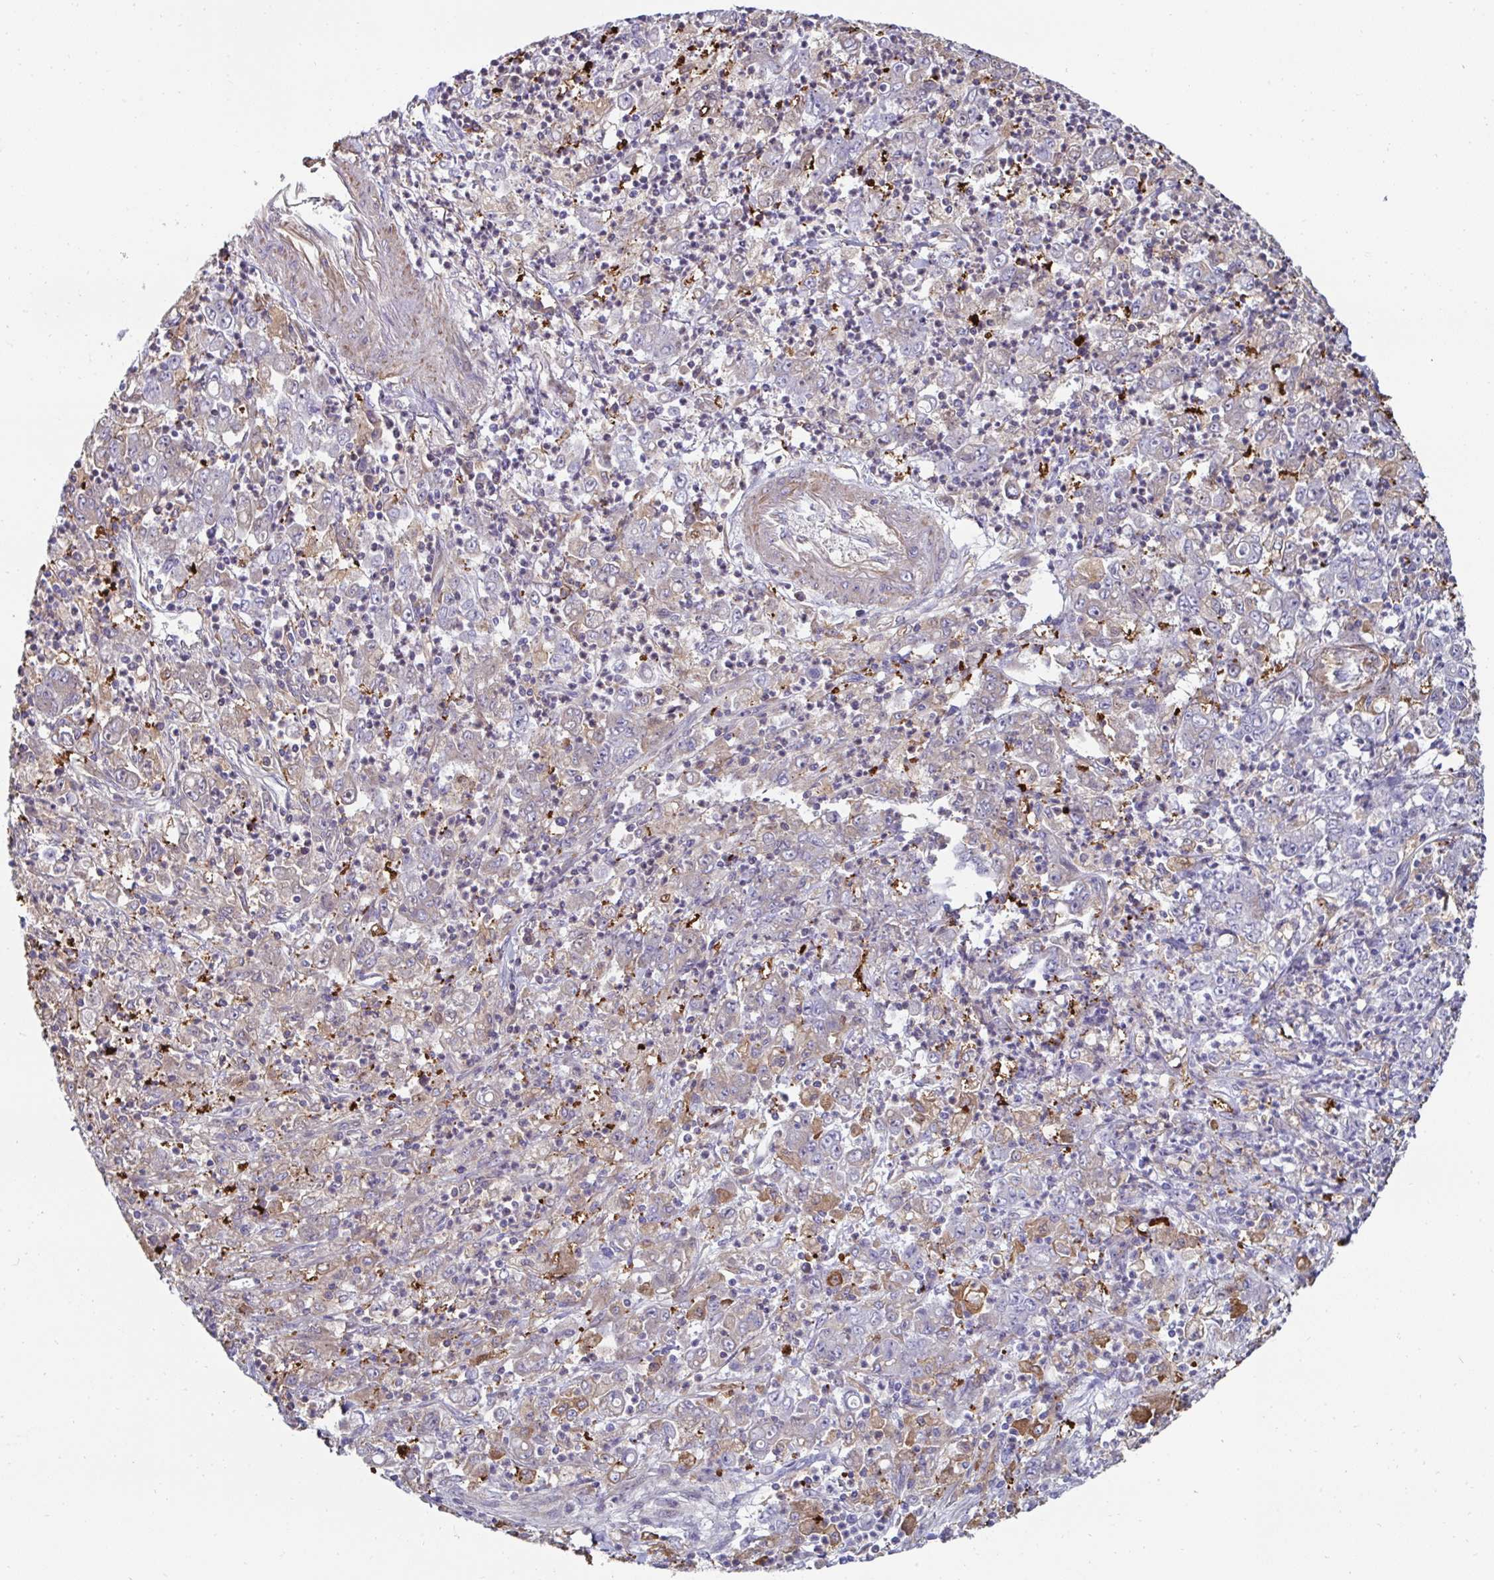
{"staining": {"intensity": "weak", "quantity": "25%-75%", "location": "cytoplasmic/membranous"}, "tissue": "stomach cancer", "cell_type": "Tumor cells", "image_type": "cancer", "snomed": [{"axis": "morphology", "description": "Adenocarcinoma, NOS"}, {"axis": "topography", "description": "Stomach, lower"}], "caption": "Stomach adenocarcinoma tissue demonstrates weak cytoplasmic/membranous staining in about 25%-75% of tumor cells, visualized by immunohistochemistry.", "gene": "FBXL13", "patient": {"sex": "female", "age": 71}}